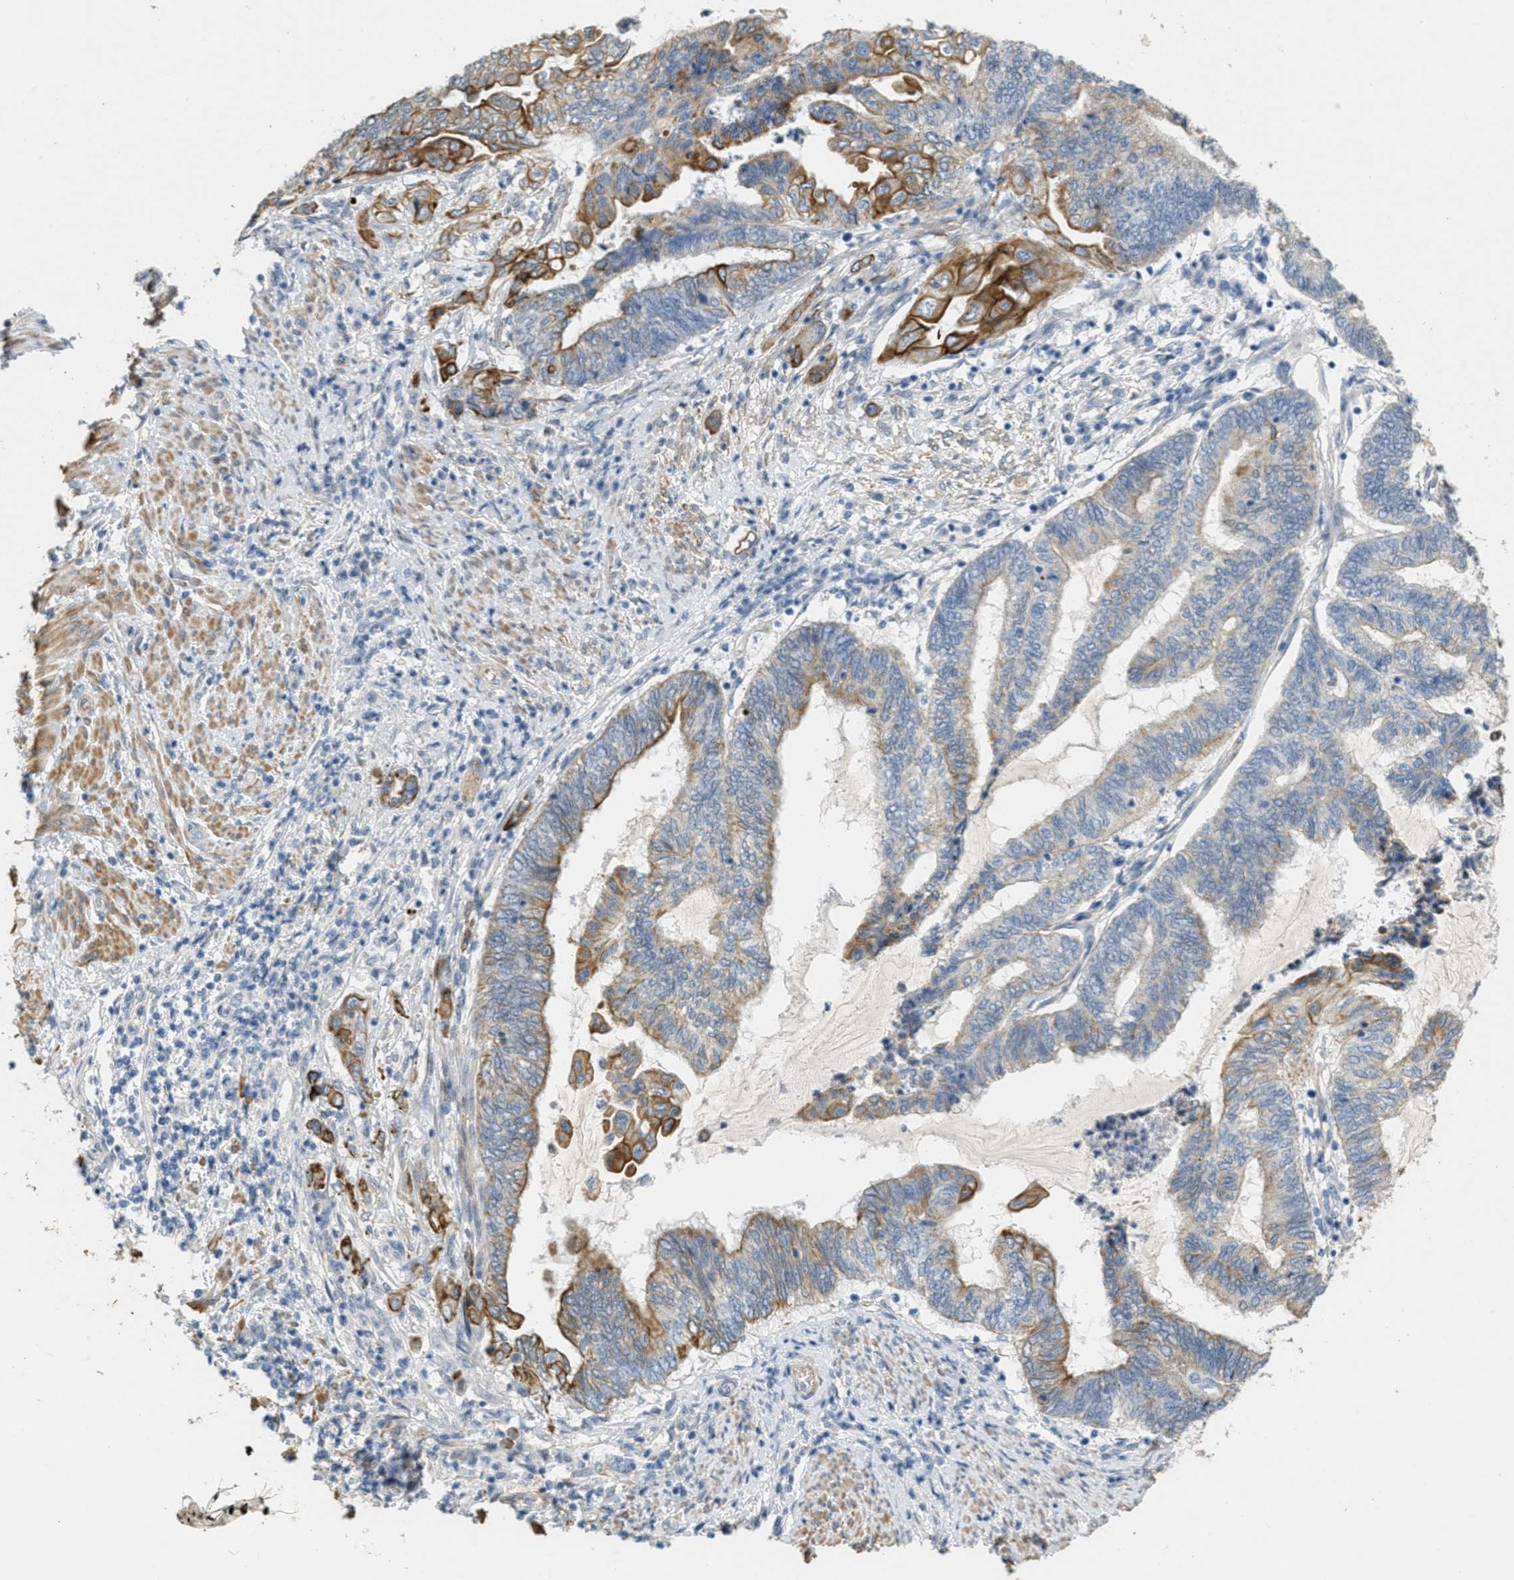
{"staining": {"intensity": "strong", "quantity": "25%-75%", "location": "cytoplasmic/membranous"}, "tissue": "endometrial cancer", "cell_type": "Tumor cells", "image_type": "cancer", "snomed": [{"axis": "morphology", "description": "Adenocarcinoma, NOS"}, {"axis": "topography", "description": "Uterus"}, {"axis": "topography", "description": "Endometrium"}], "caption": "IHC histopathology image of human endometrial cancer (adenocarcinoma) stained for a protein (brown), which shows high levels of strong cytoplasmic/membranous positivity in about 25%-75% of tumor cells.", "gene": "MRS2", "patient": {"sex": "female", "age": 70}}